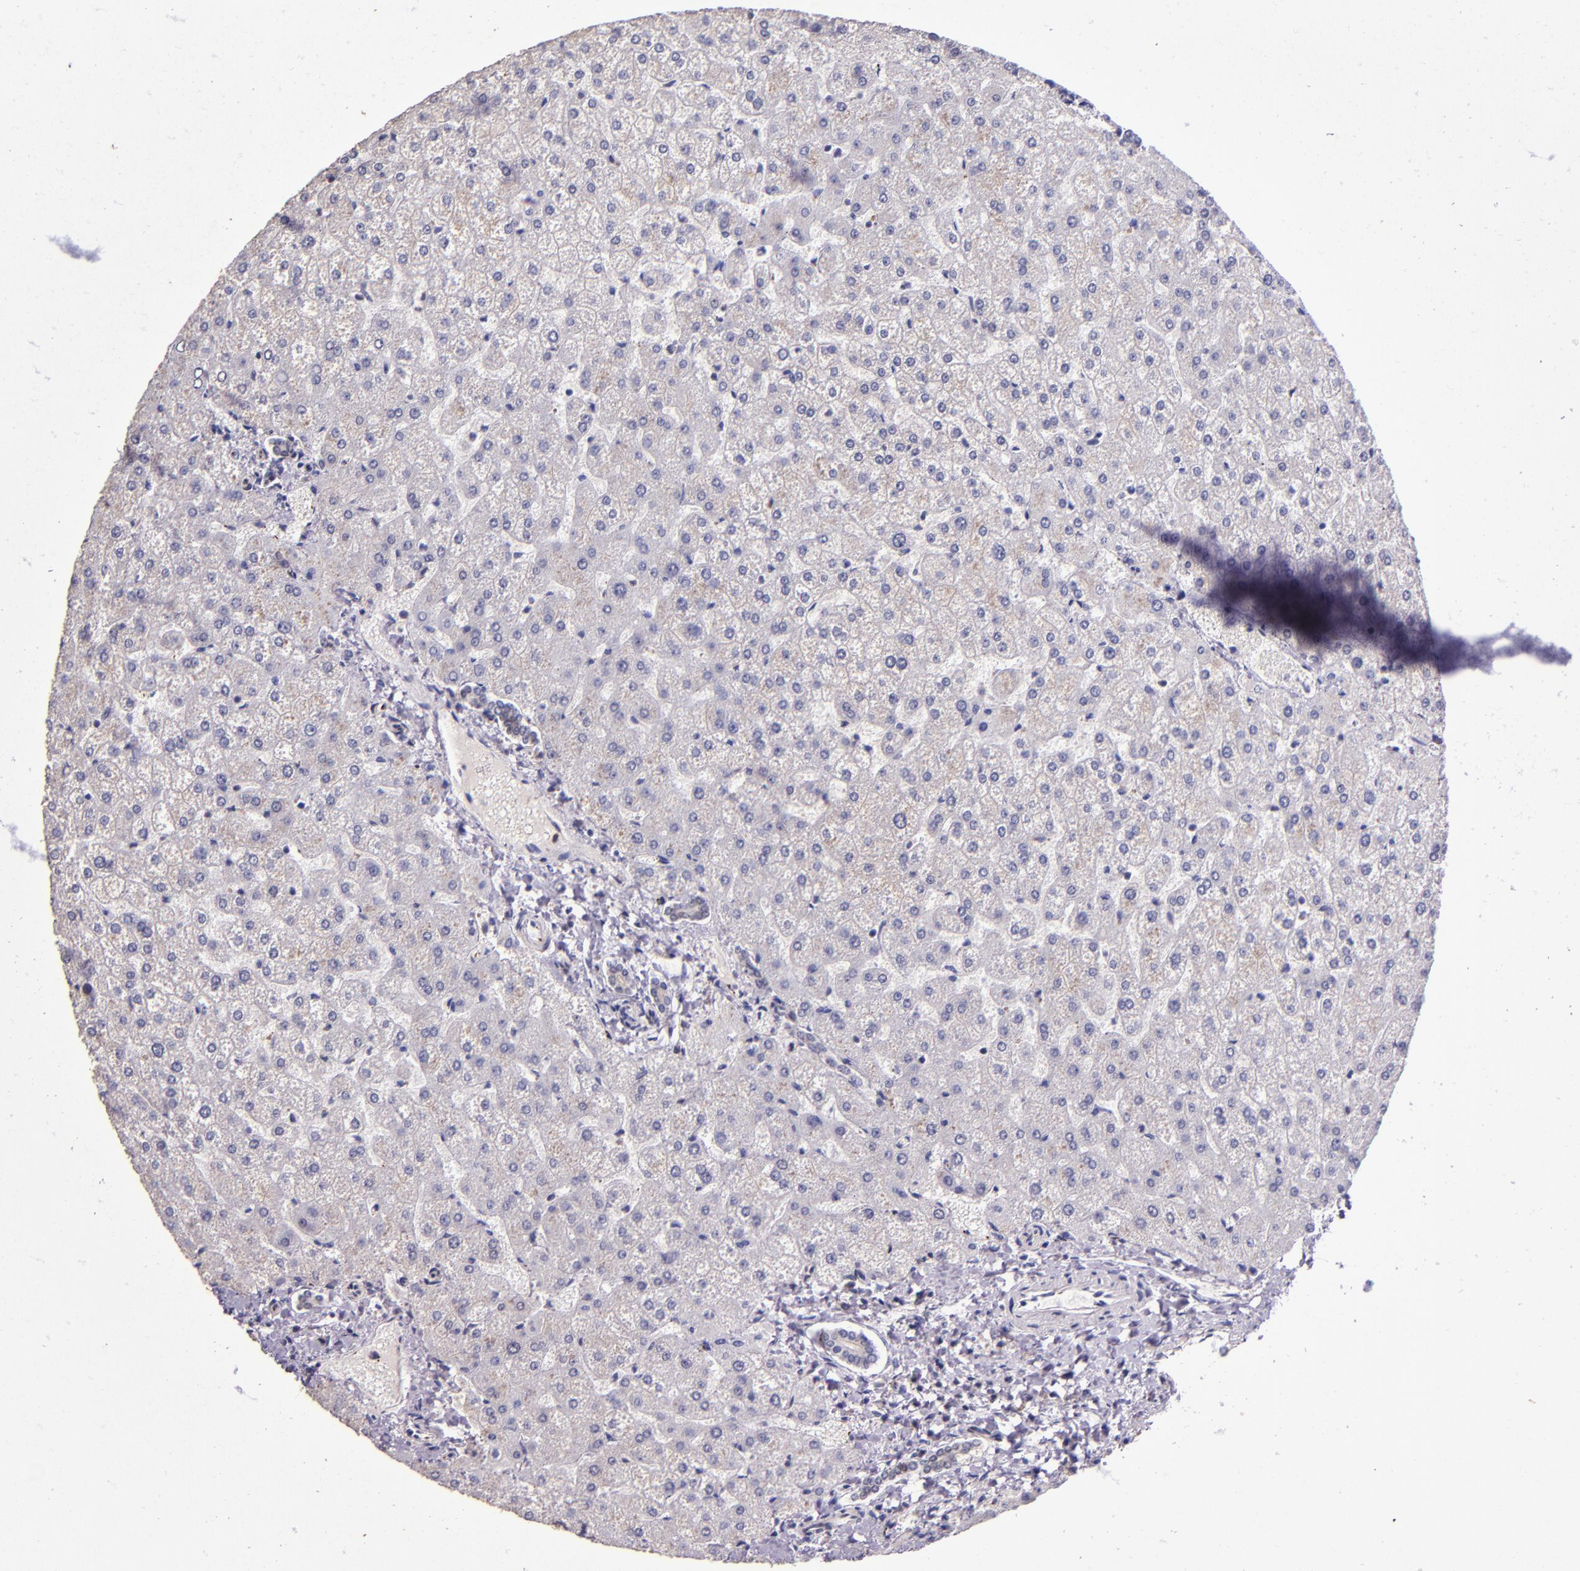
{"staining": {"intensity": "weak", "quantity": ">75%", "location": "cytoplasmic/membranous"}, "tissue": "liver", "cell_type": "Cholangiocytes", "image_type": "normal", "snomed": [{"axis": "morphology", "description": "Normal tissue, NOS"}, {"axis": "topography", "description": "Liver"}], "caption": "A brown stain shows weak cytoplasmic/membranous expression of a protein in cholangiocytes of unremarkable human liver.", "gene": "MGMT", "patient": {"sex": "female", "age": 32}}